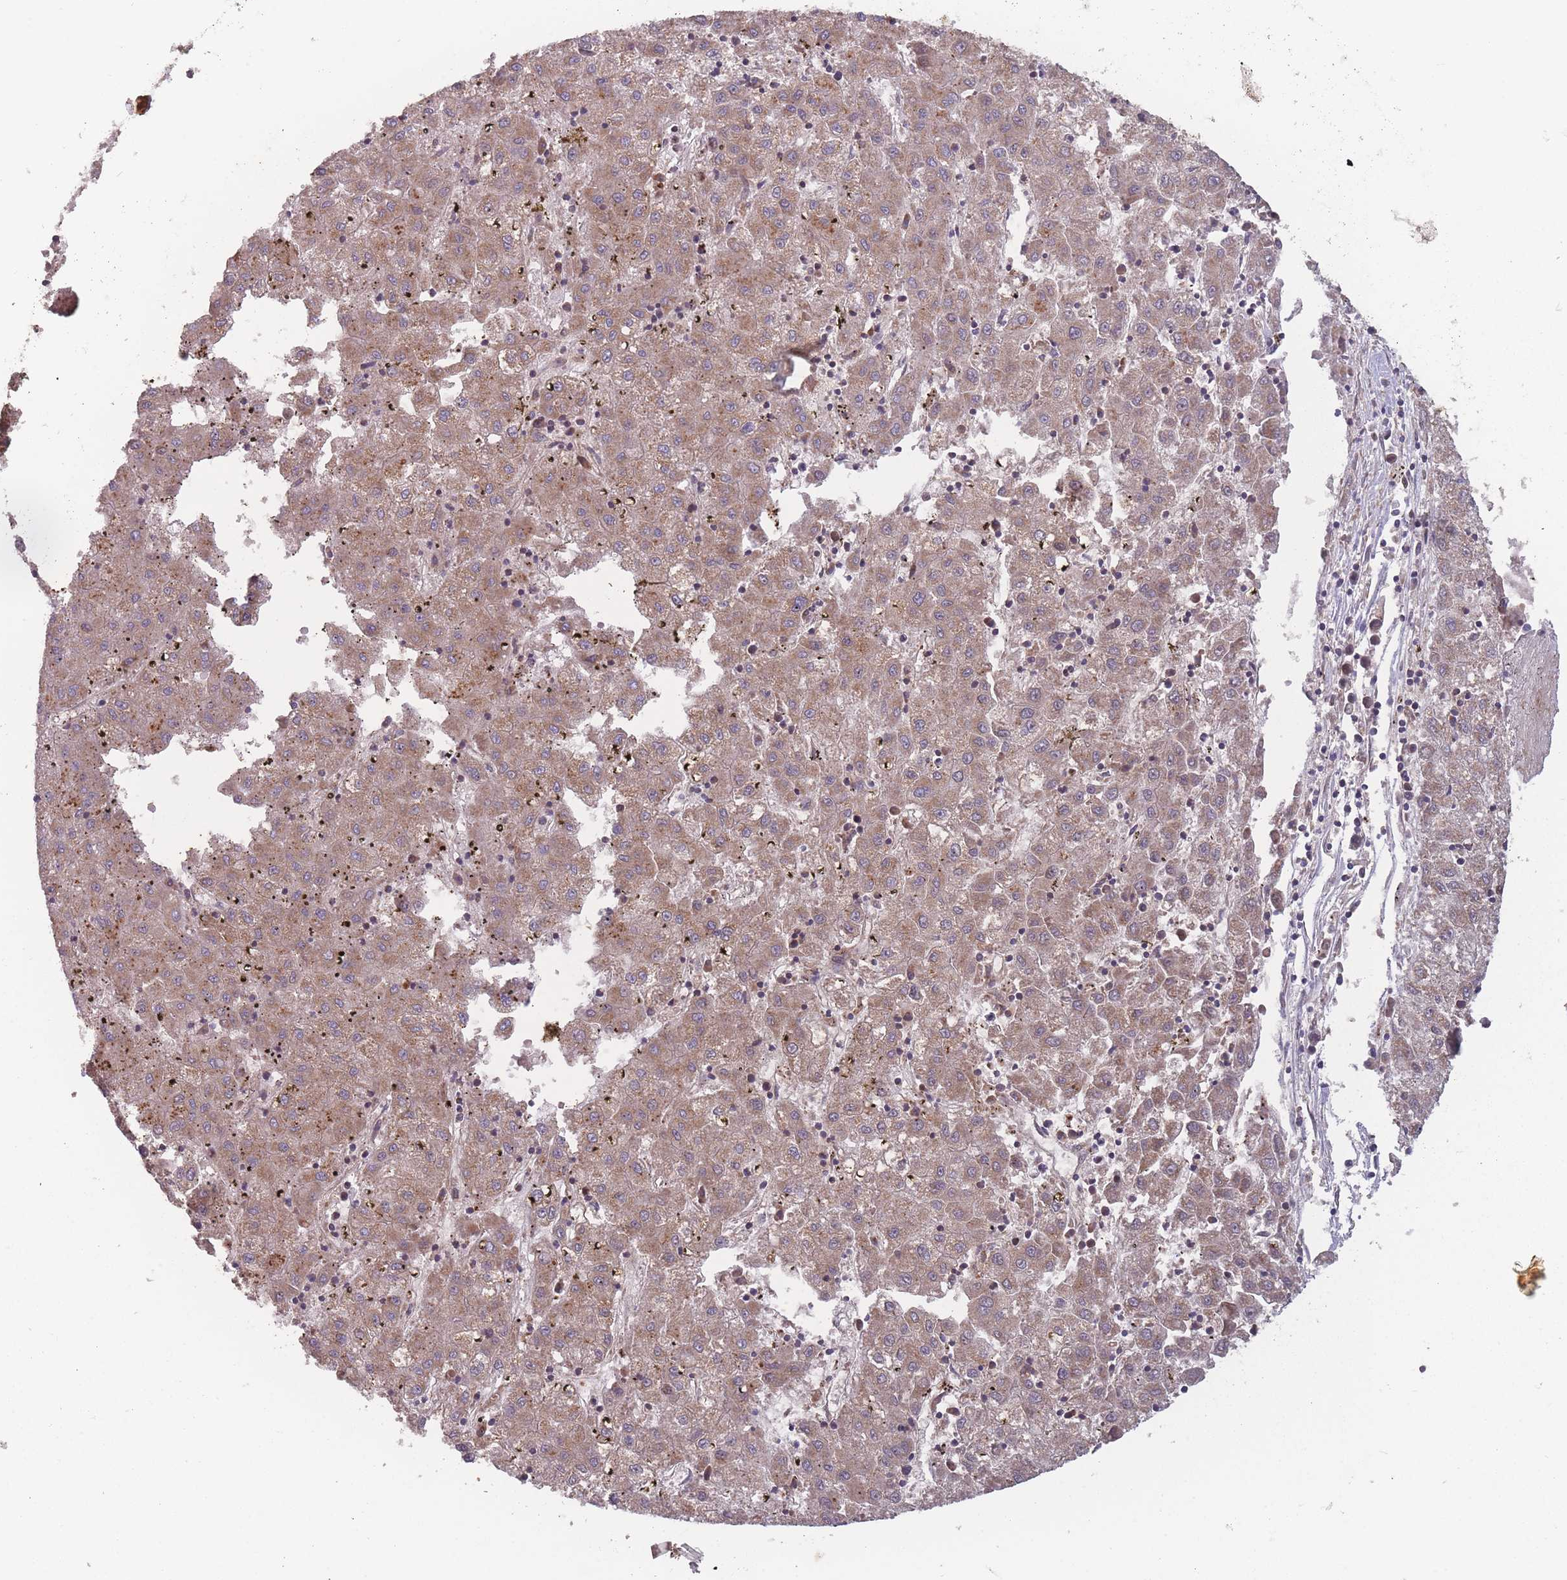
{"staining": {"intensity": "moderate", "quantity": ">75%", "location": "cytoplasmic/membranous"}, "tissue": "liver cancer", "cell_type": "Tumor cells", "image_type": "cancer", "snomed": [{"axis": "morphology", "description": "Carcinoma, Hepatocellular, NOS"}, {"axis": "topography", "description": "Liver"}], "caption": "Human liver hepatocellular carcinoma stained with a protein marker demonstrates moderate staining in tumor cells.", "gene": "ATP5MG", "patient": {"sex": "male", "age": 72}}